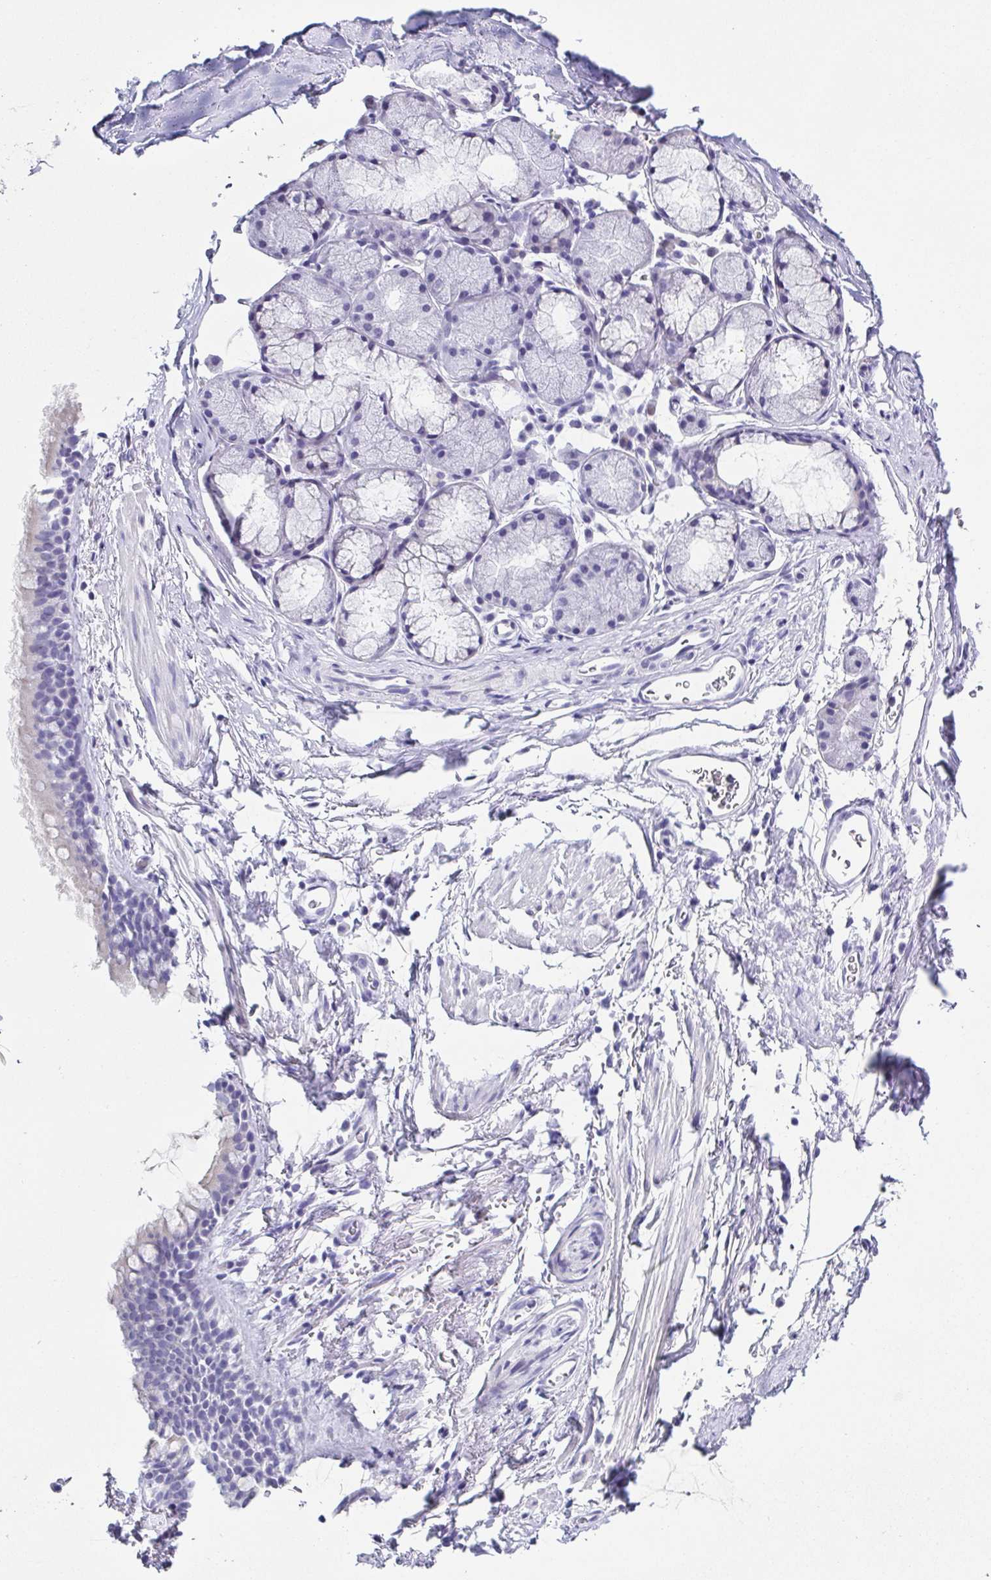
{"staining": {"intensity": "negative", "quantity": "none", "location": "none"}, "tissue": "adipose tissue", "cell_type": "Adipocytes", "image_type": "normal", "snomed": [{"axis": "morphology", "description": "Normal tissue, NOS"}, {"axis": "topography", "description": "Lymph node"}, {"axis": "topography", "description": "Cartilage tissue"}, {"axis": "topography", "description": "Bronchus"}], "caption": "This is an immunohistochemistry histopathology image of normal adipose tissue. There is no expression in adipocytes.", "gene": "TNNT2", "patient": {"sex": "female", "age": 70}}